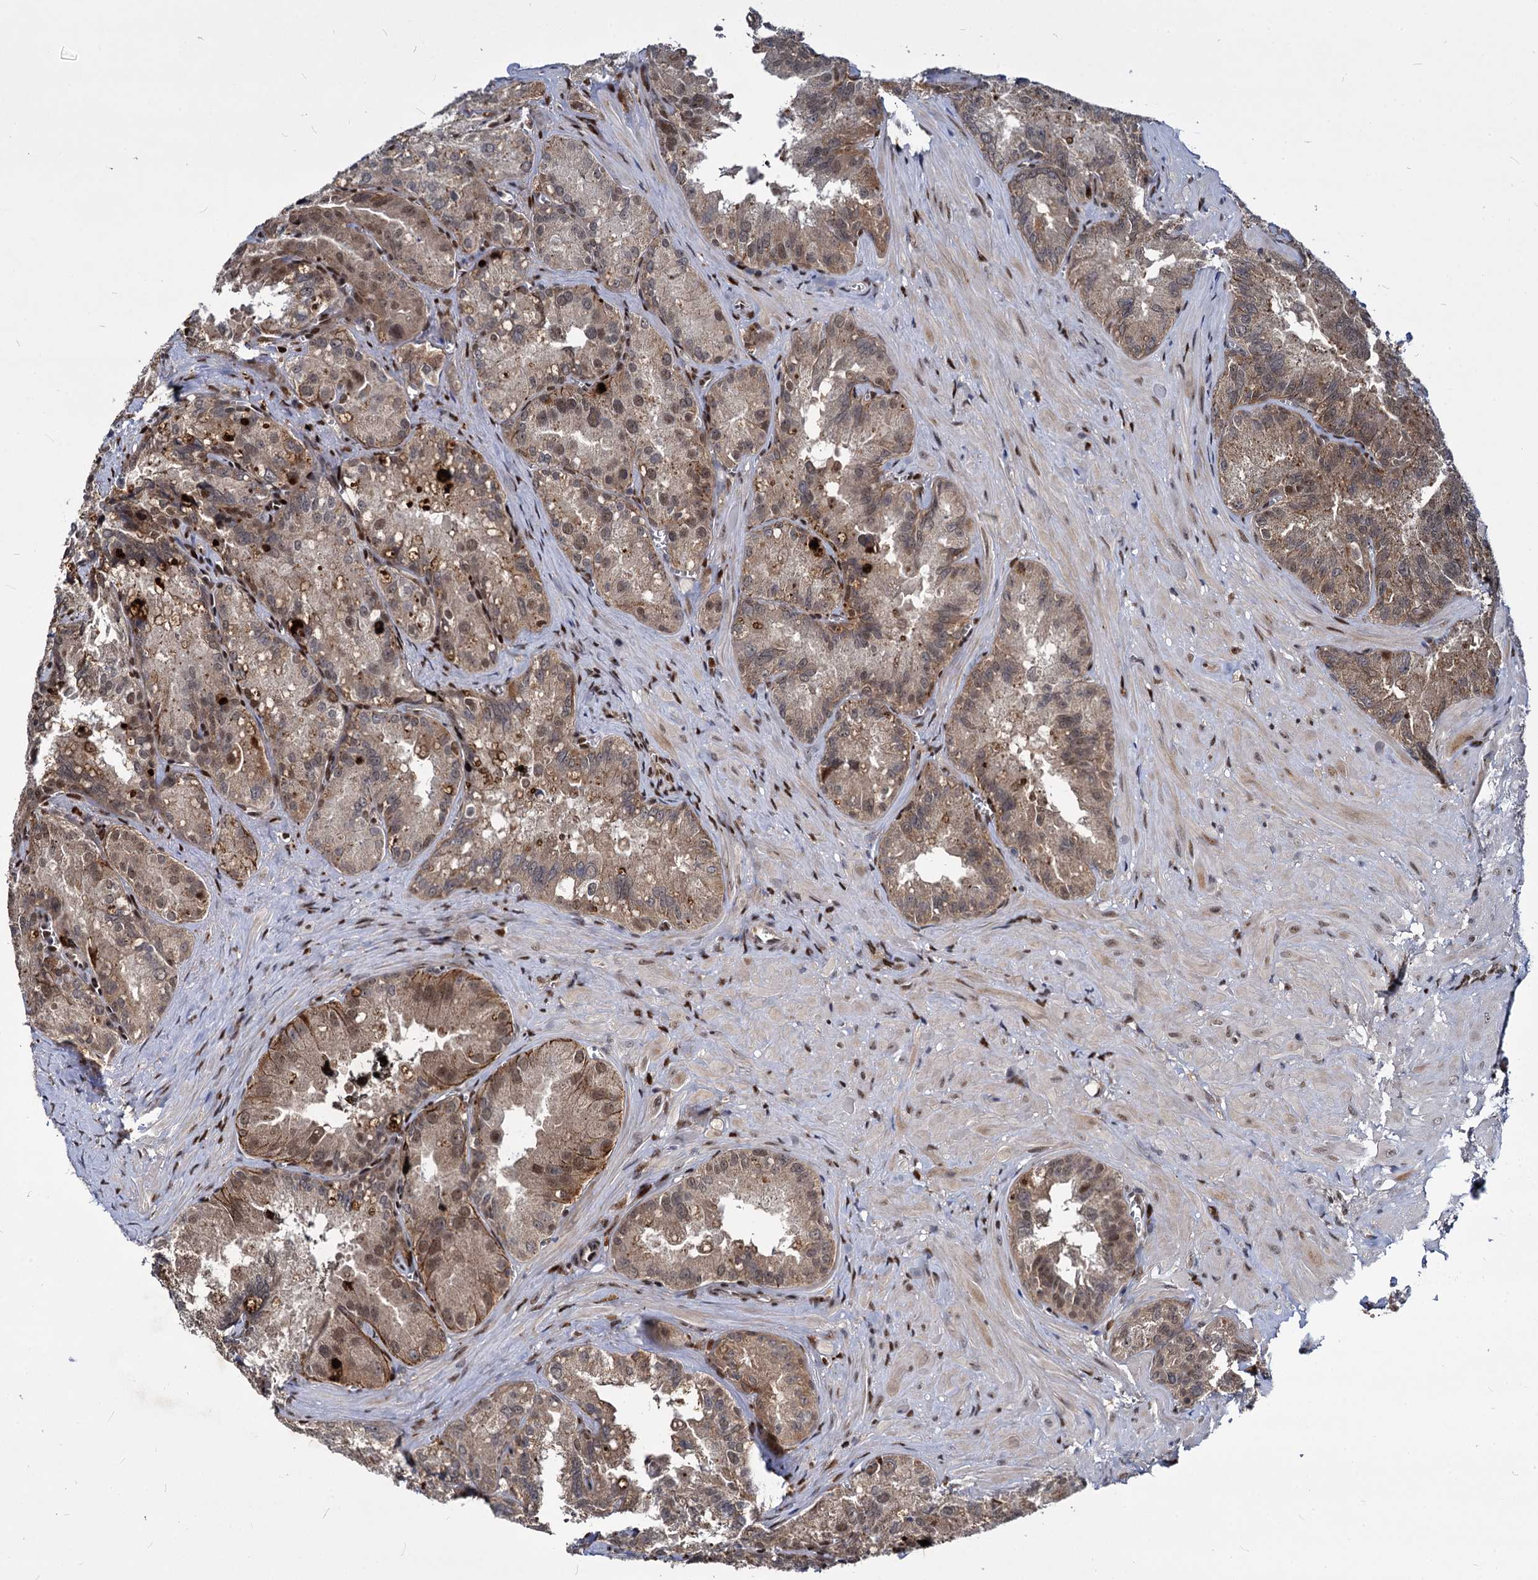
{"staining": {"intensity": "moderate", "quantity": ">75%", "location": "cytoplasmic/membranous,nuclear"}, "tissue": "seminal vesicle", "cell_type": "Glandular cells", "image_type": "normal", "snomed": [{"axis": "morphology", "description": "Normal tissue, NOS"}, {"axis": "topography", "description": "Seminal veicle"}], "caption": "Protein expression analysis of normal seminal vesicle shows moderate cytoplasmic/membranous,nuclear expression in about >75% of glandular cells. The protein of interest is stained brown, and the nuclei are stained in blue (DAB IHC with brightfield microscopy, high magnification).", "gene": "MAML2", "patient": {"sex": "male", "age": 62}}